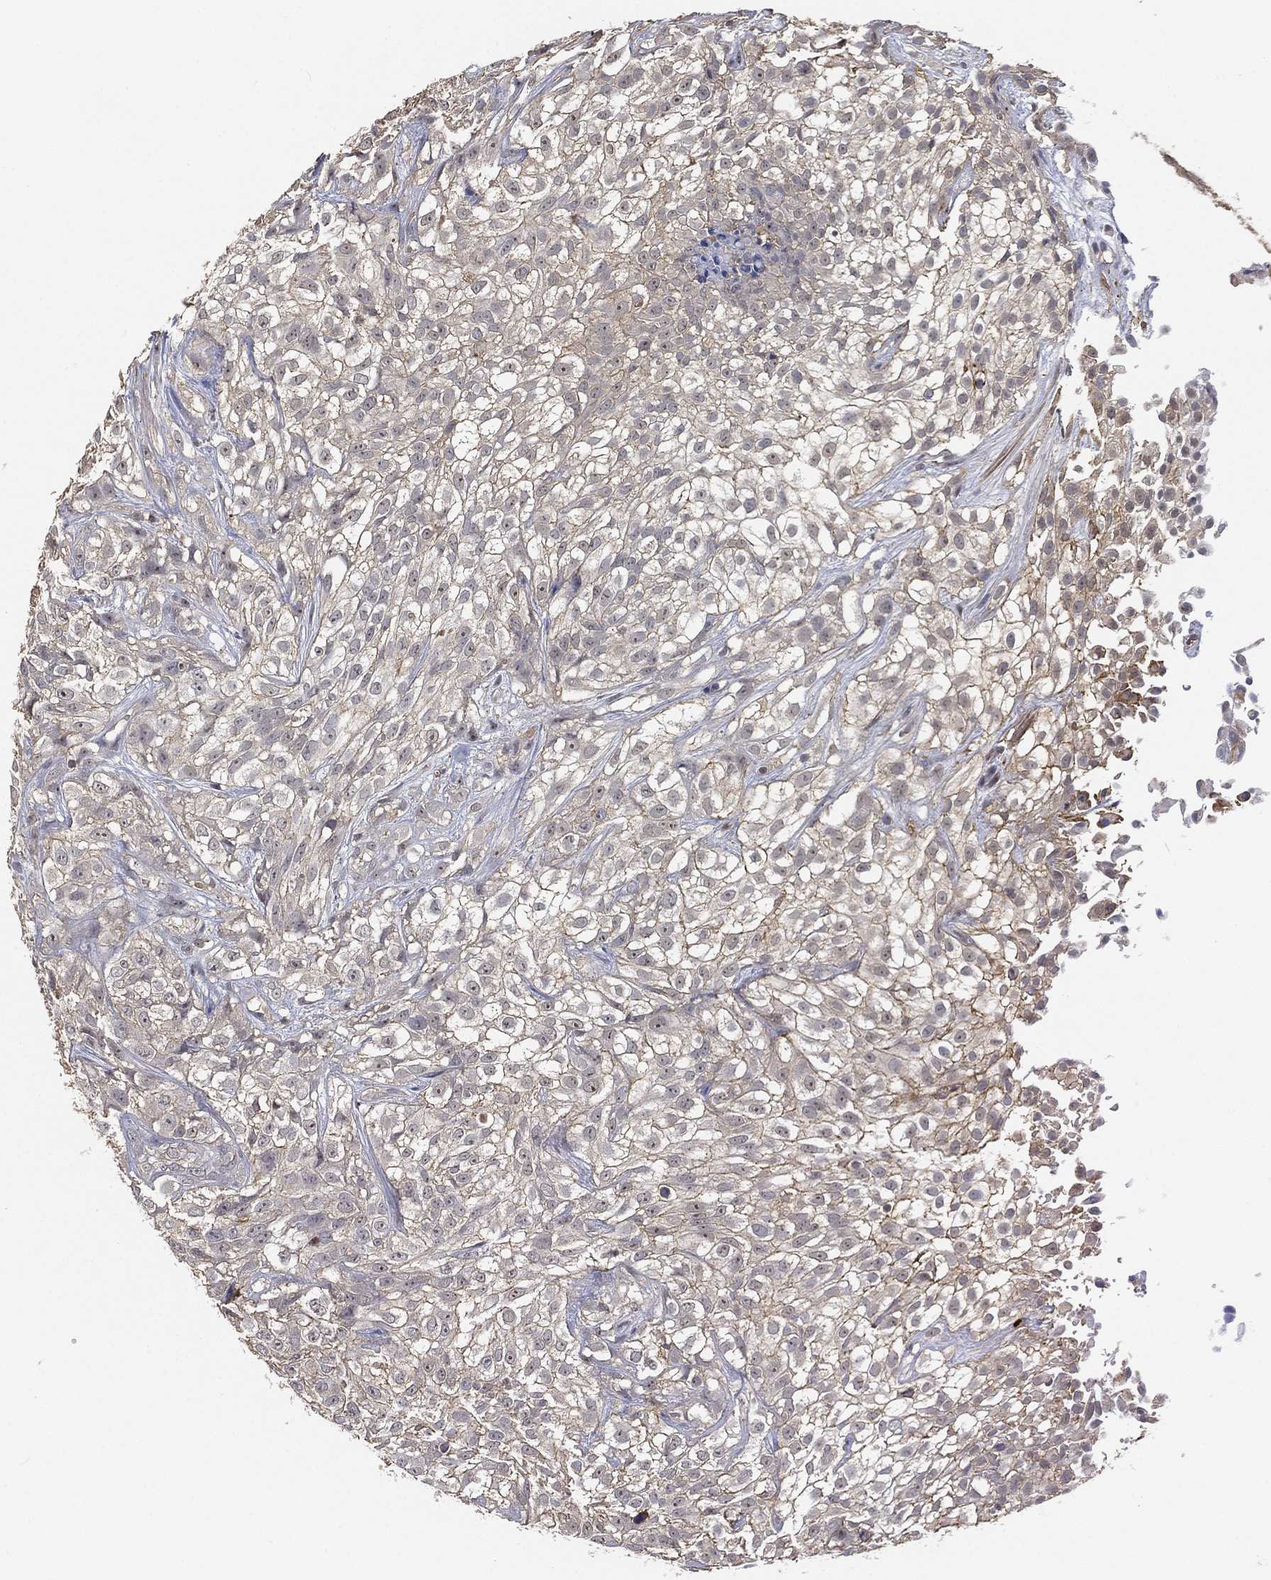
{"staining": {"intensity": "negative", "quantity": "none", "location": "none"}, "tissue": "urothelial cancer", "cell_type": "Tumor cells", "image_type": "cancer", "snomed": [{"axis": "morphology", "description": "Urothelial carcinoma, High grade"}, {"axis": "topography", "description": "Urinary bladder"}], "caption": "An IHC histopathology image of urothelial cancer is shown. There is no staining in tumor cells of urothelial cancer. (DAB (3,3'-diaminobenzidine) immunohistochemistry (IHC) visualized using brightfield microscopy, high magnification).", "gene": "CRYL1", "patient": {"sex": "male", "age": 56}}